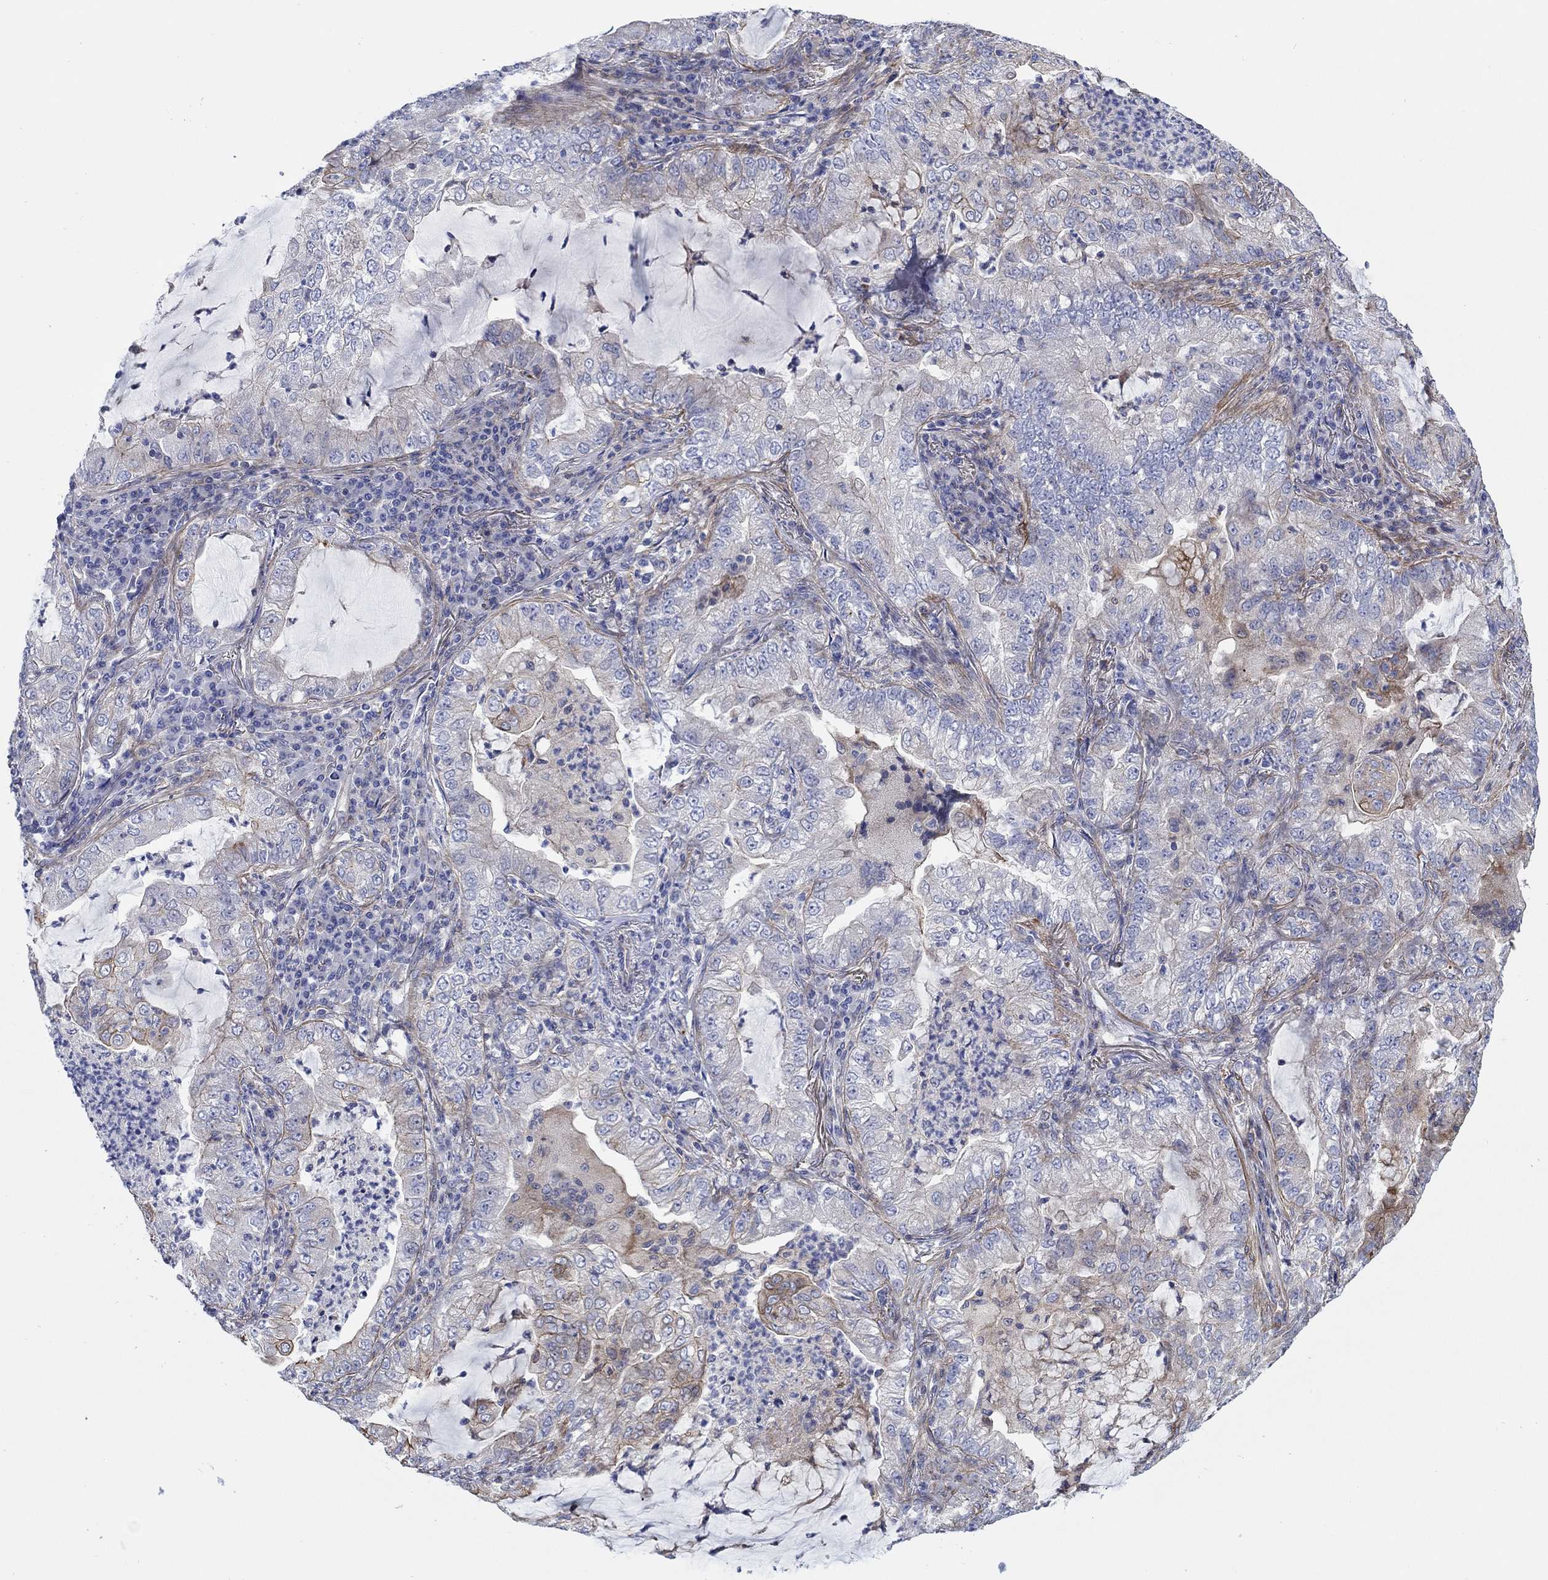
{"staining": {"intensity": "negative", "quantity": "none", "location": "none"}, "tissue": "lung cancer", "cell_type": "Tumor cells", "image_type": "cancer", "snomed": [{"axis": "morphology", "description": "Adenocarcinoma, NOS"}, {"axis": "topography", "description": "Lung"}], "caption": "The image shows no staining of tumor cells in lung cancer. (DAB (3,3'-diaminobenzidine) IHC visualized using brightfield microscopy, high magnification).", "gene": "FMN1", "patient": {"sex": "female", "age": 73}}